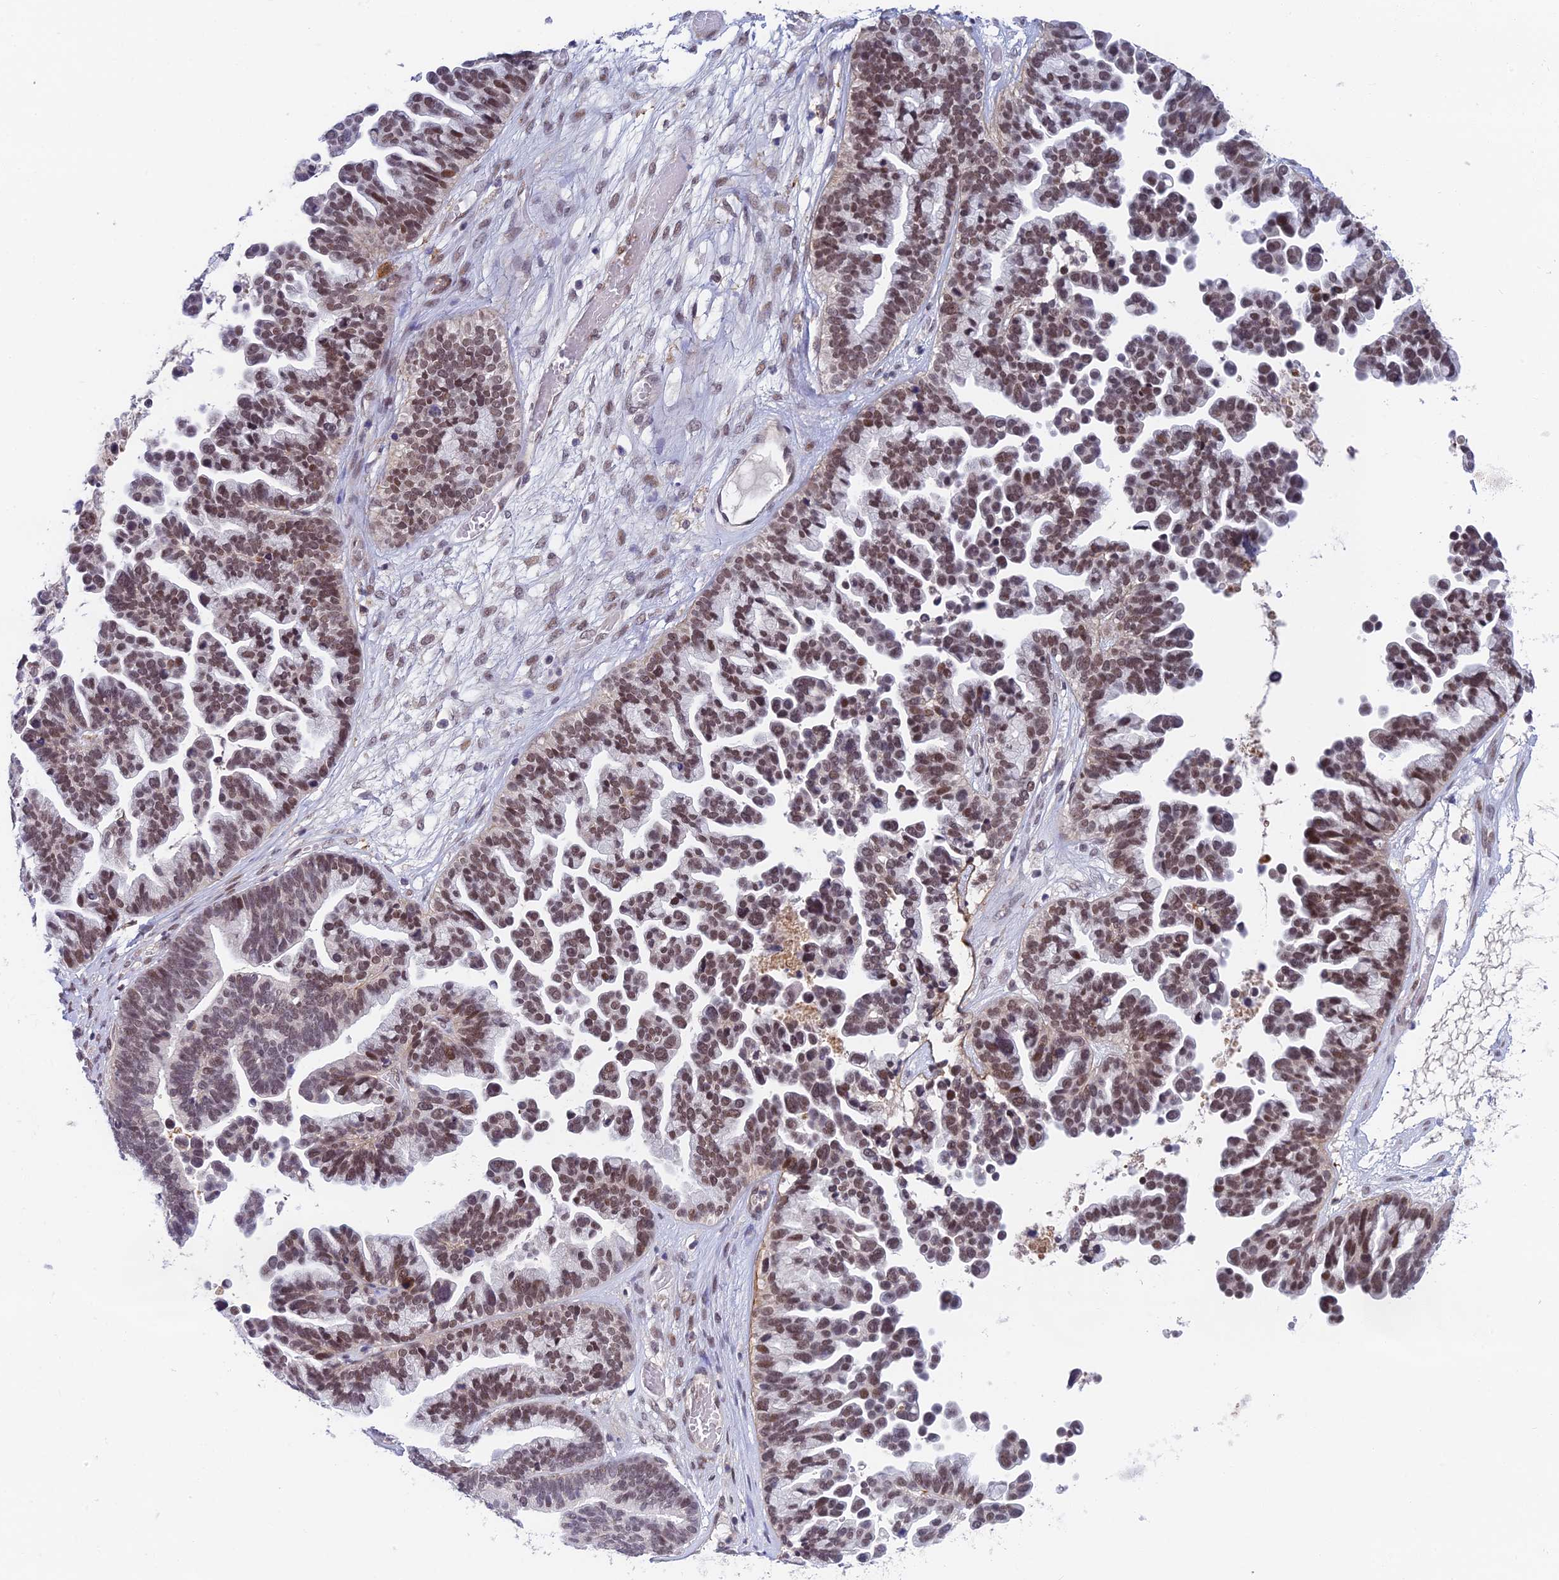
{"staining": {"intensity": "weak", "quantity": "25%-75%", "location": "nuclear"}, "tissue": "ovarian cancer", "cell_type": "Tumor cells", "image_type": "cancer", "snomed": [{"axis": "morphology", "description": "Cystadenocarcinoma, serous, NOS"}, {"axis": "topography", "description": "Ovary"}], "caption": "A low amount of weak nuclear expression is present in approximately 25%-75% of tumor cells in ovarian cancer tissue.", "gene": "NSMCE1", "patient": {"sex": "female", "age": 56}}